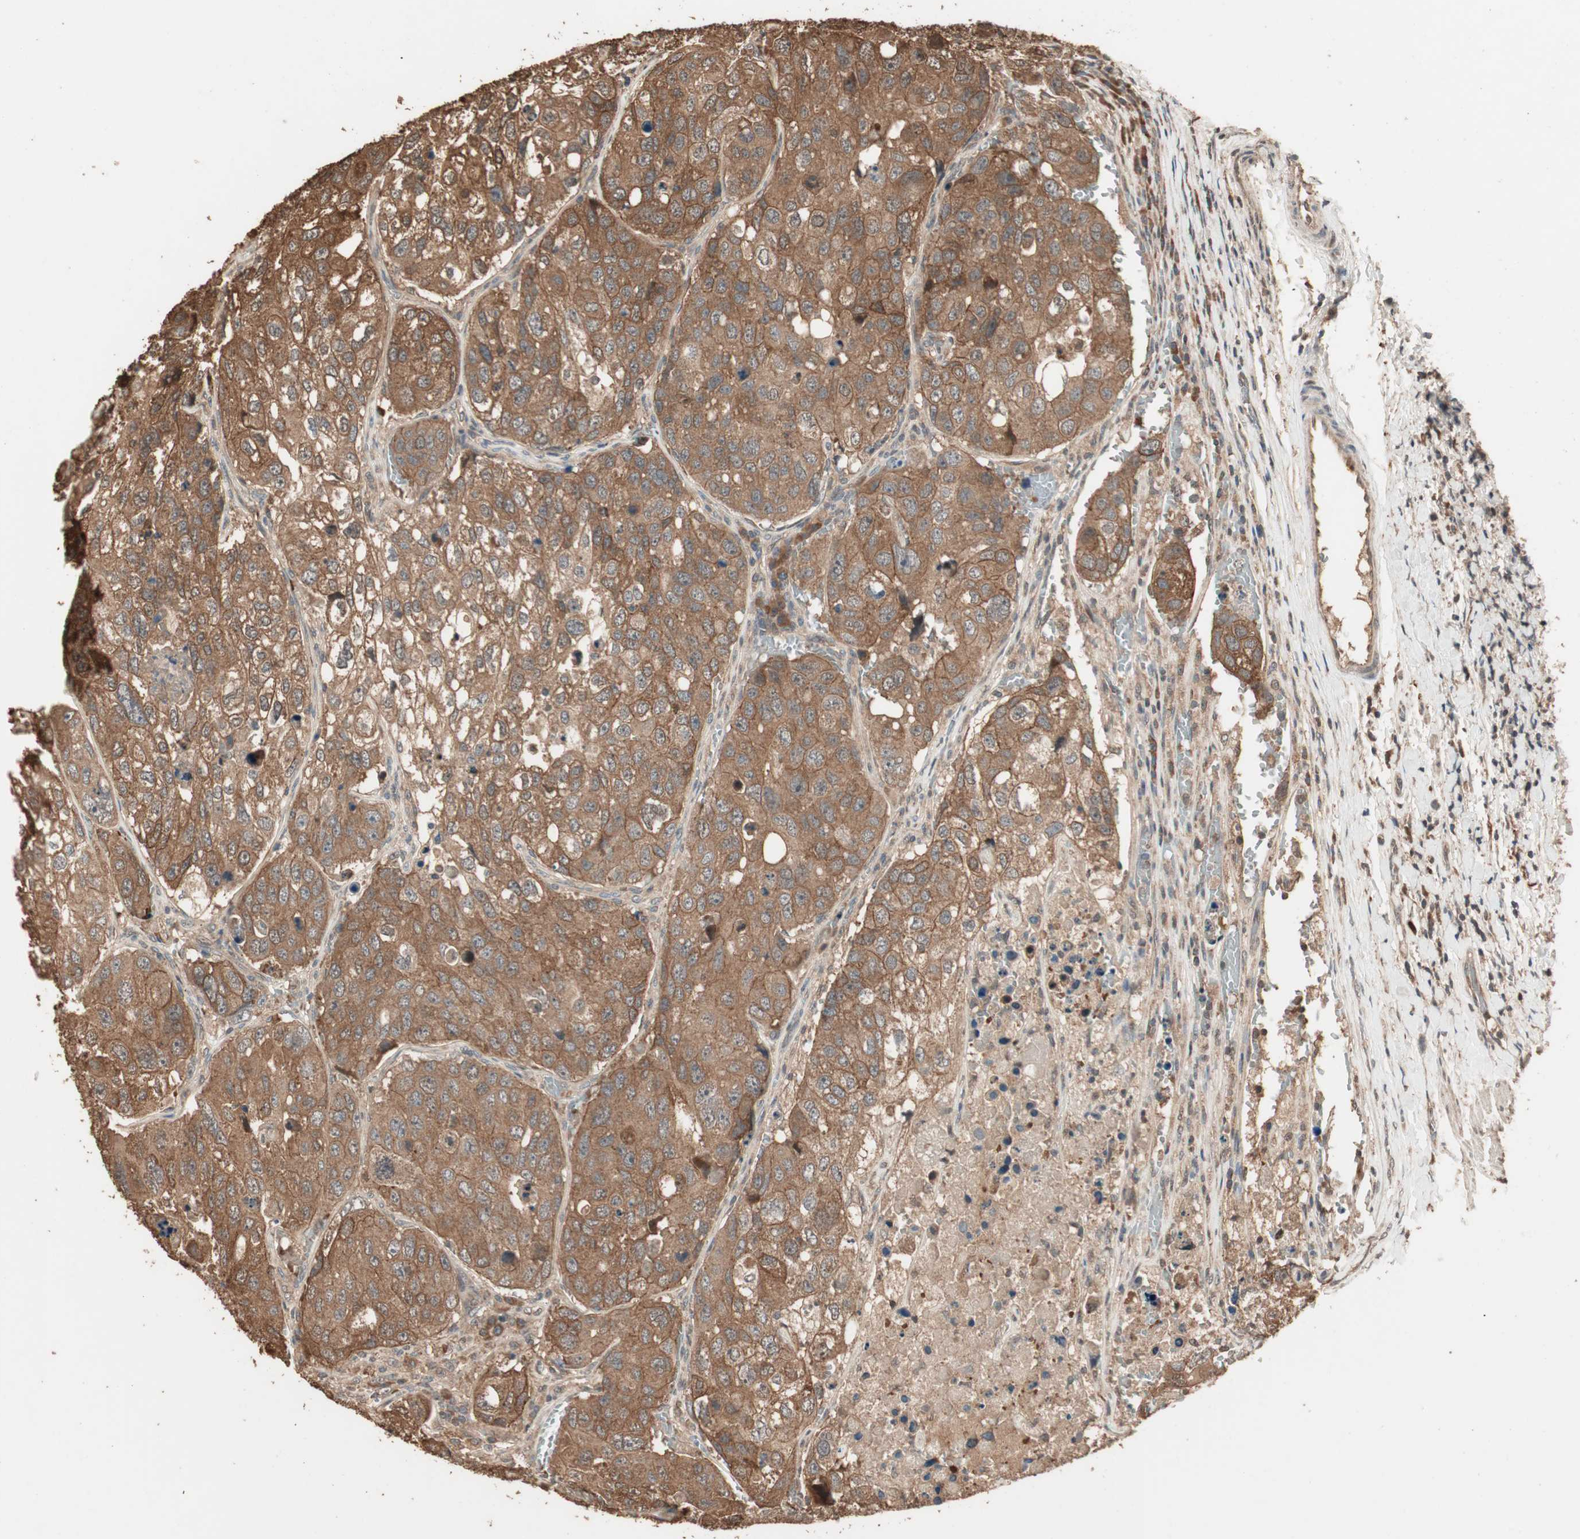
{"staining": {"intensity": "strong", "quantity": ">75%", "location": "cytoplasmic/membranous"}, "tissue": "urothelial cancer", "cell_type": "Tumor cells", "image_type": "cancer", "snomed": [{"axis": "morphology", "description": "Urothelial carcinoma, High grade"}, {"axis": "topography", "description": "Lymph node"}, {"axis": "topography", "description": "Urinary bladder"}], "caption": "Immunohistochemical staining of urothelial cancer demonstrates strong cytoplasmic/membranous protein expression in about >75% of tumor cells.", "gene": "USP20", "patient": {"sex": "male", "age": 51}}